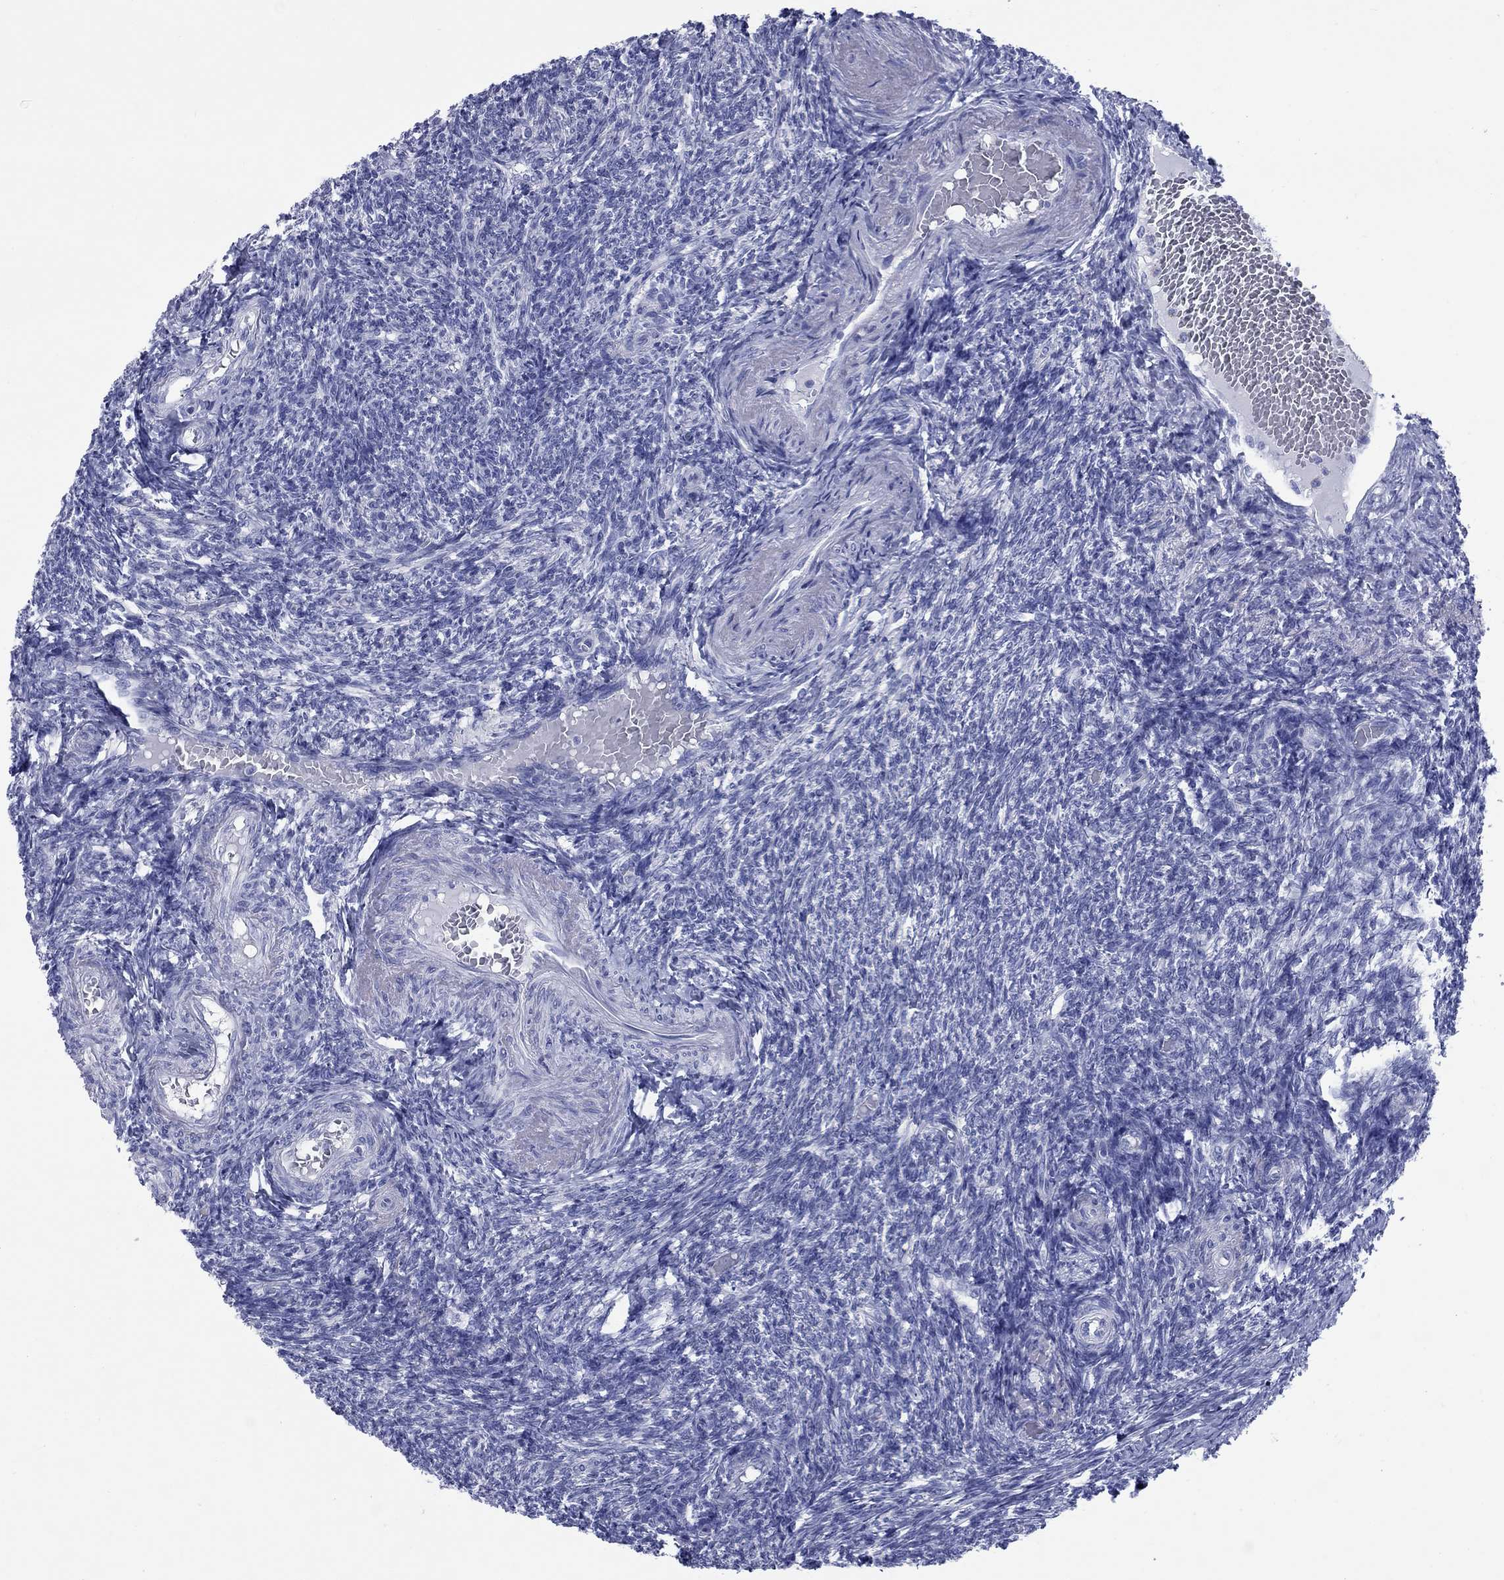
{"staining": {"intensity": "negative", "quantity": "none", "location": "none"}, "tissue": "ovary", "cell_type": "Ovarian stroma cells", "image_type": "normal", "snomed": [{"axis": "morphology", "description": "Normal tissue, NOS"}, {"axis": "topography", "description": "Ovary"}], "caption": "DAB (3,3'-diaminobenzidine) immunohistochemical staining of normal human ovary exhibits no significant staining in ovarian stroma cells.", "gene": "CCNA1", "patient": {"sex": "female", "age": 39}}